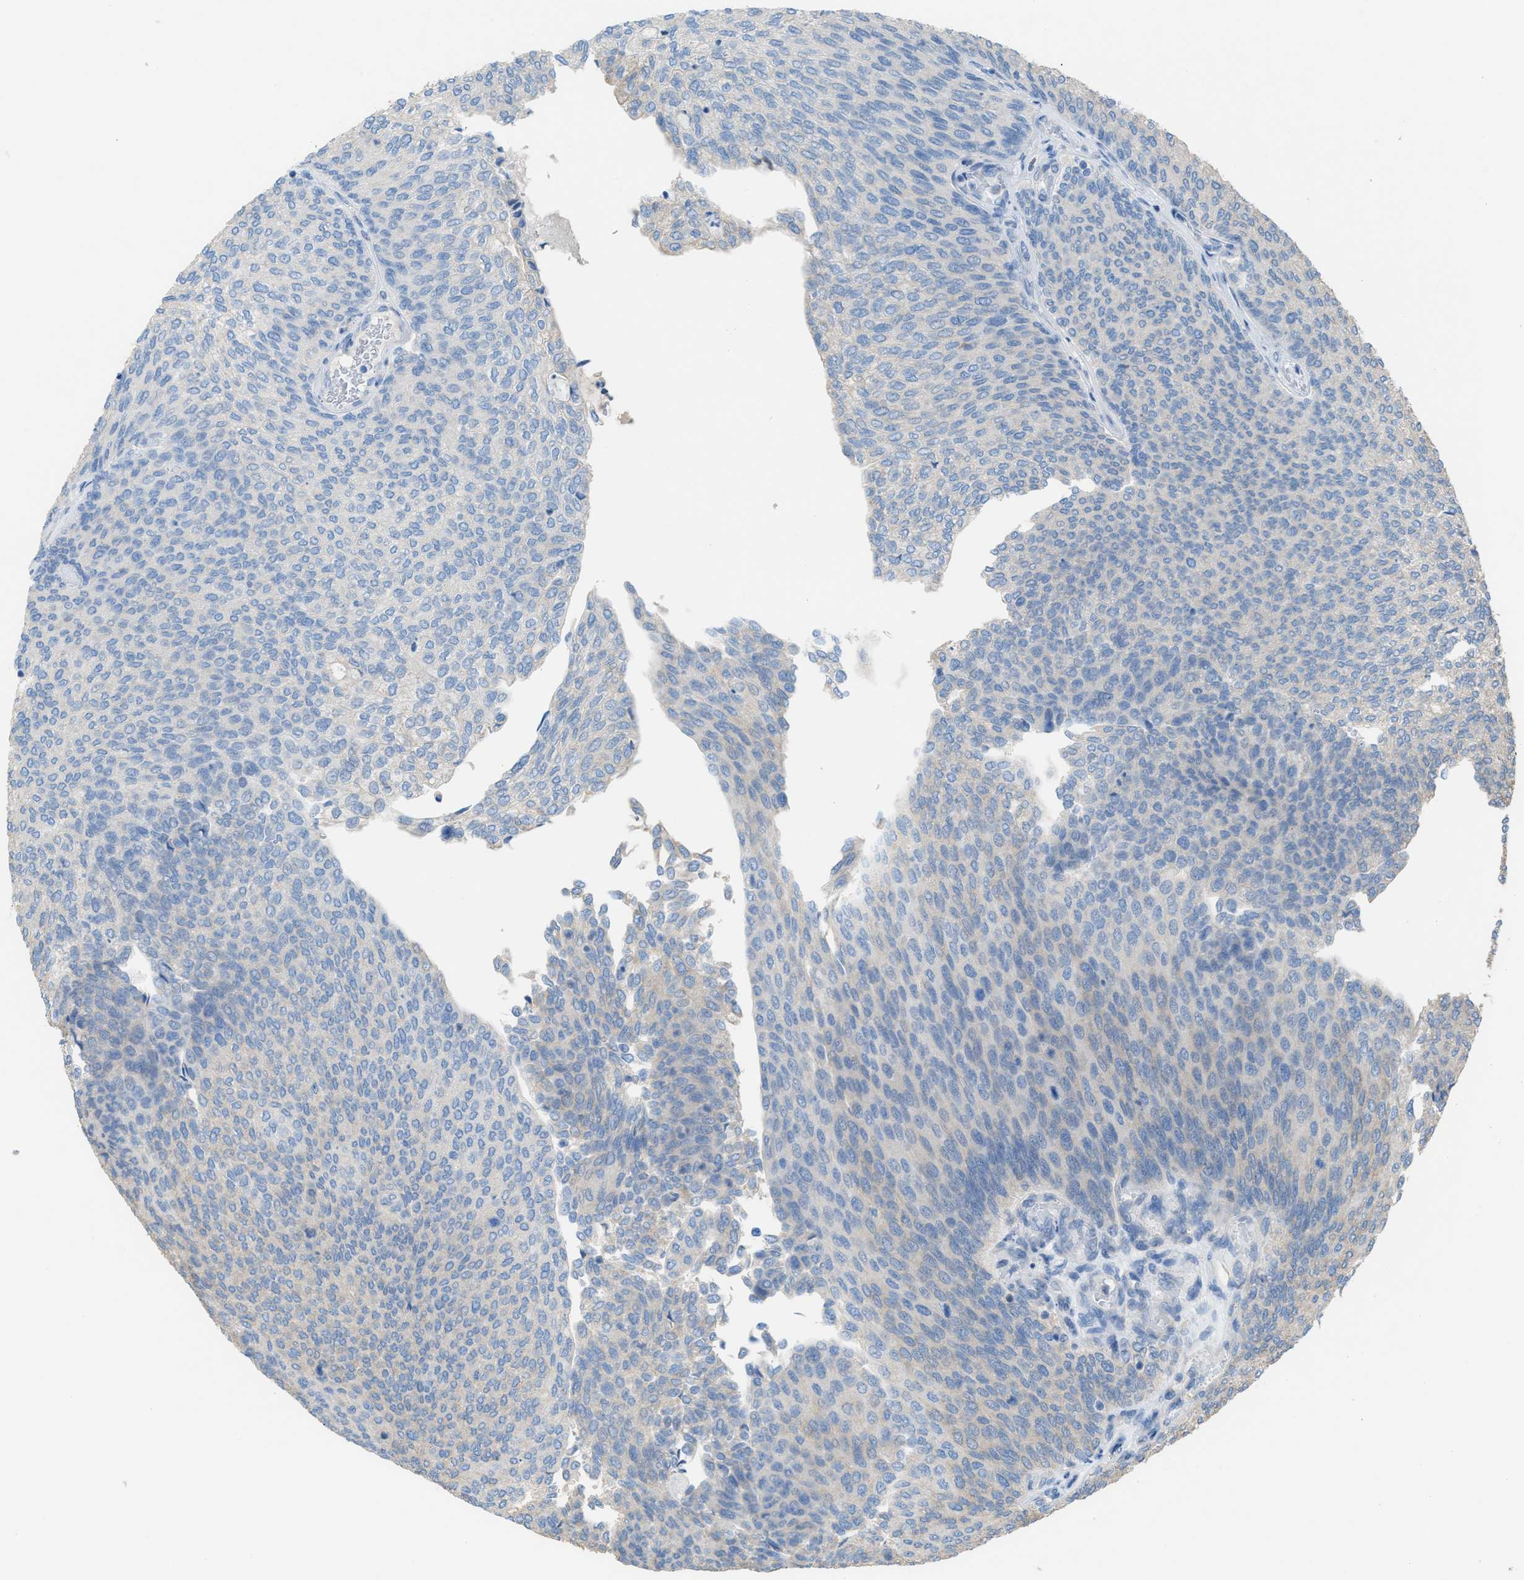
{"staining": {"intensity": "negative", "quantity": "none", "location": "none"}, "tissue": "urothelial cancer", "cell_type": "Tumor cells", "image_type": "cancer", "snomed": [{"axis": "morphology", "description": "Urothelial carcinoma, Low grade"}, {"axis": "topography", "description": "Urinary bladder"}], "caption": "An immunohistochemistry (IHC) histopathology image of urothelial cancer is shown. There is no staining in tumor cells of urothelial cancer. (Immunohistochemistry, brightfield microscopy, high magnification).", "gene": "NQO2", "patient": {"sex": "female", "age": 79}}